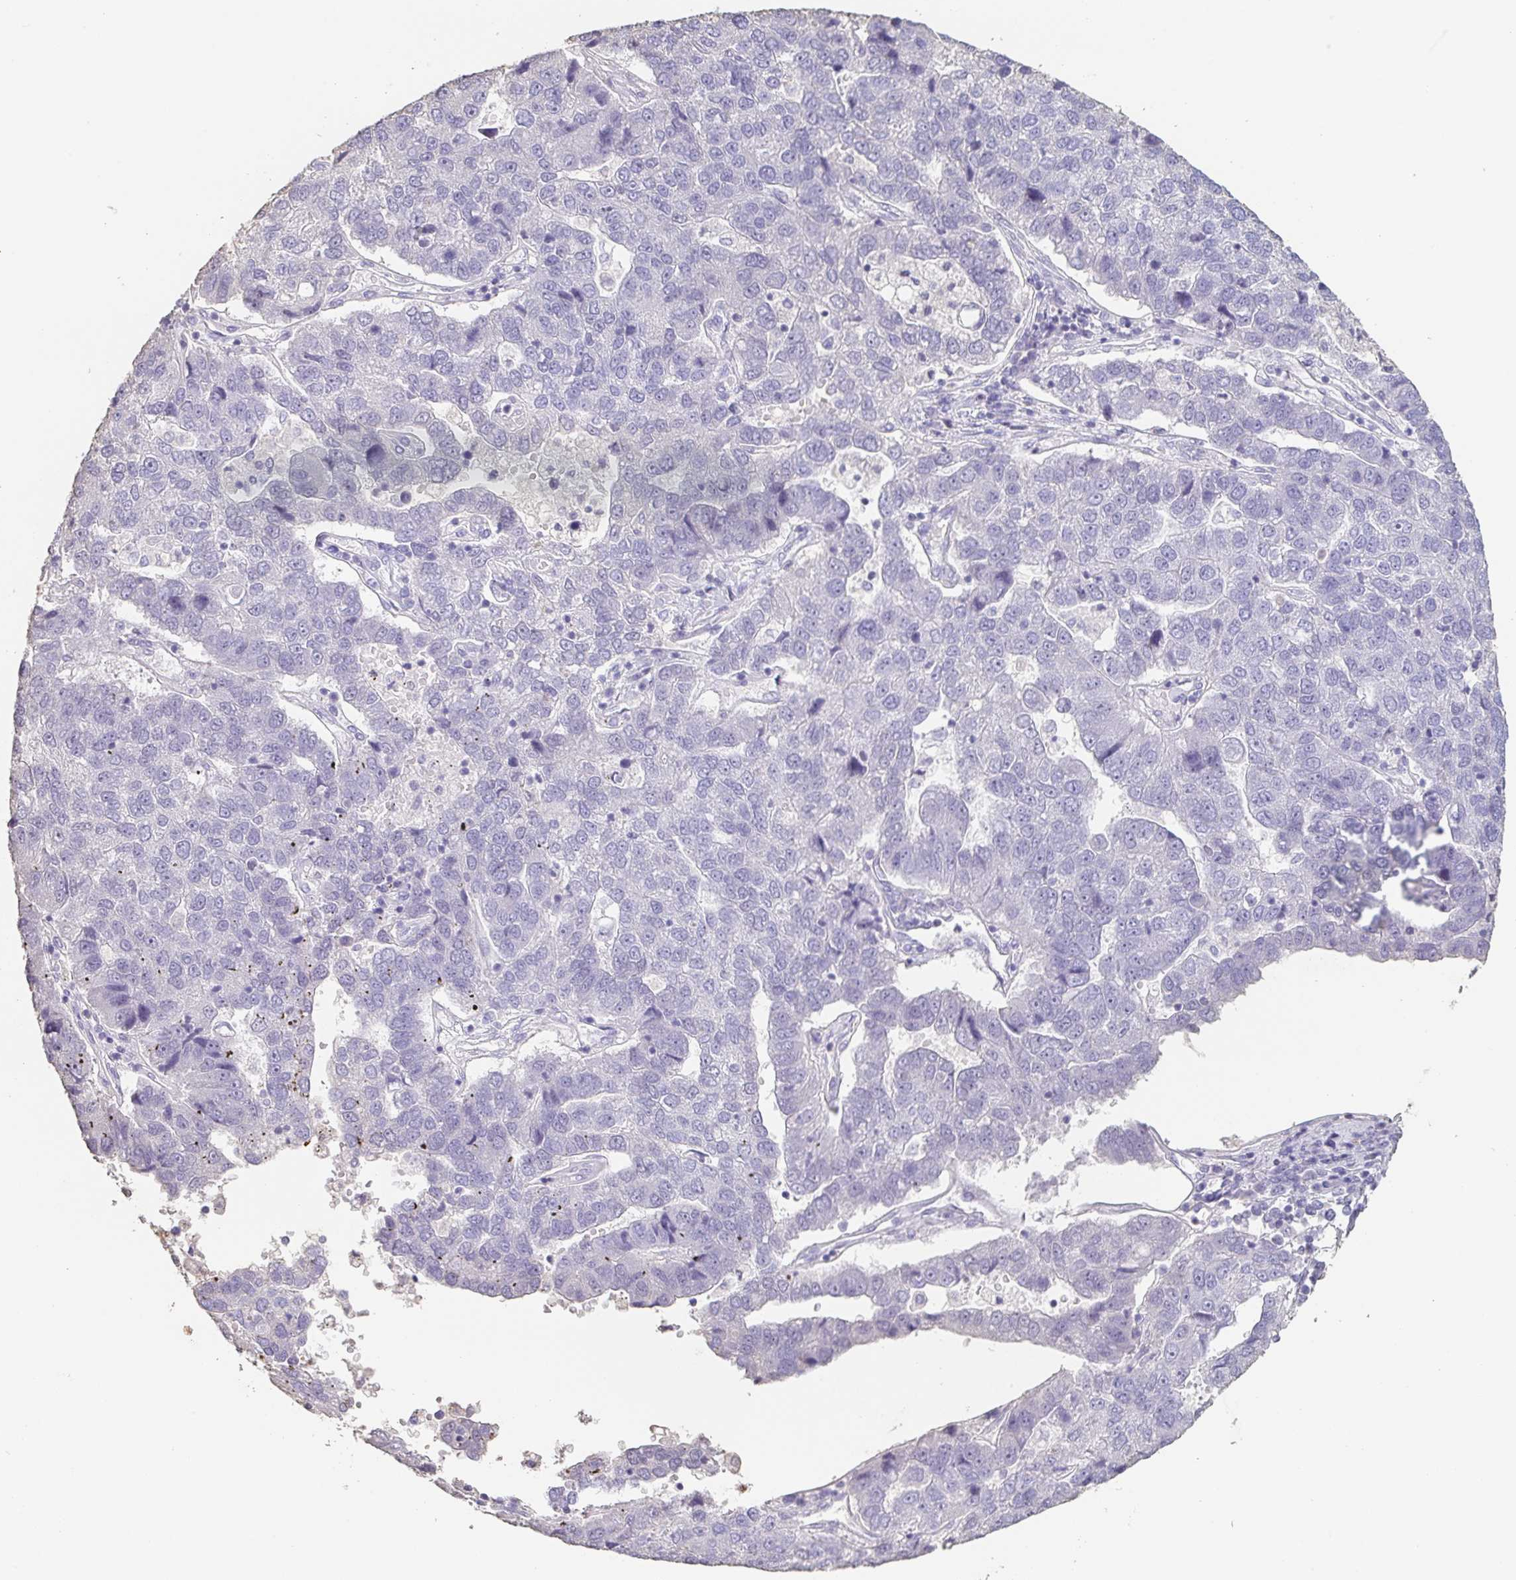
{"staining": {"intensity": "negative", "quantity": "none", "location": "none"}, "tissue": "pancreatic cancer", "cell_type": "Tumor cells", "image_type": "cancer", "snomed": [{"axis": "morphology", "description": "Adenocarcinoma, NOS"}, {"axis": "topography", "description": "Pancreas"}], "caption": "High power microscopy histopathology image of an IHC micrograph of pancreatic cancer, revealing no significant expression in tumor cells.", "gene": "BPIFA2", "patient": {"sex": "female", "age": 61}}